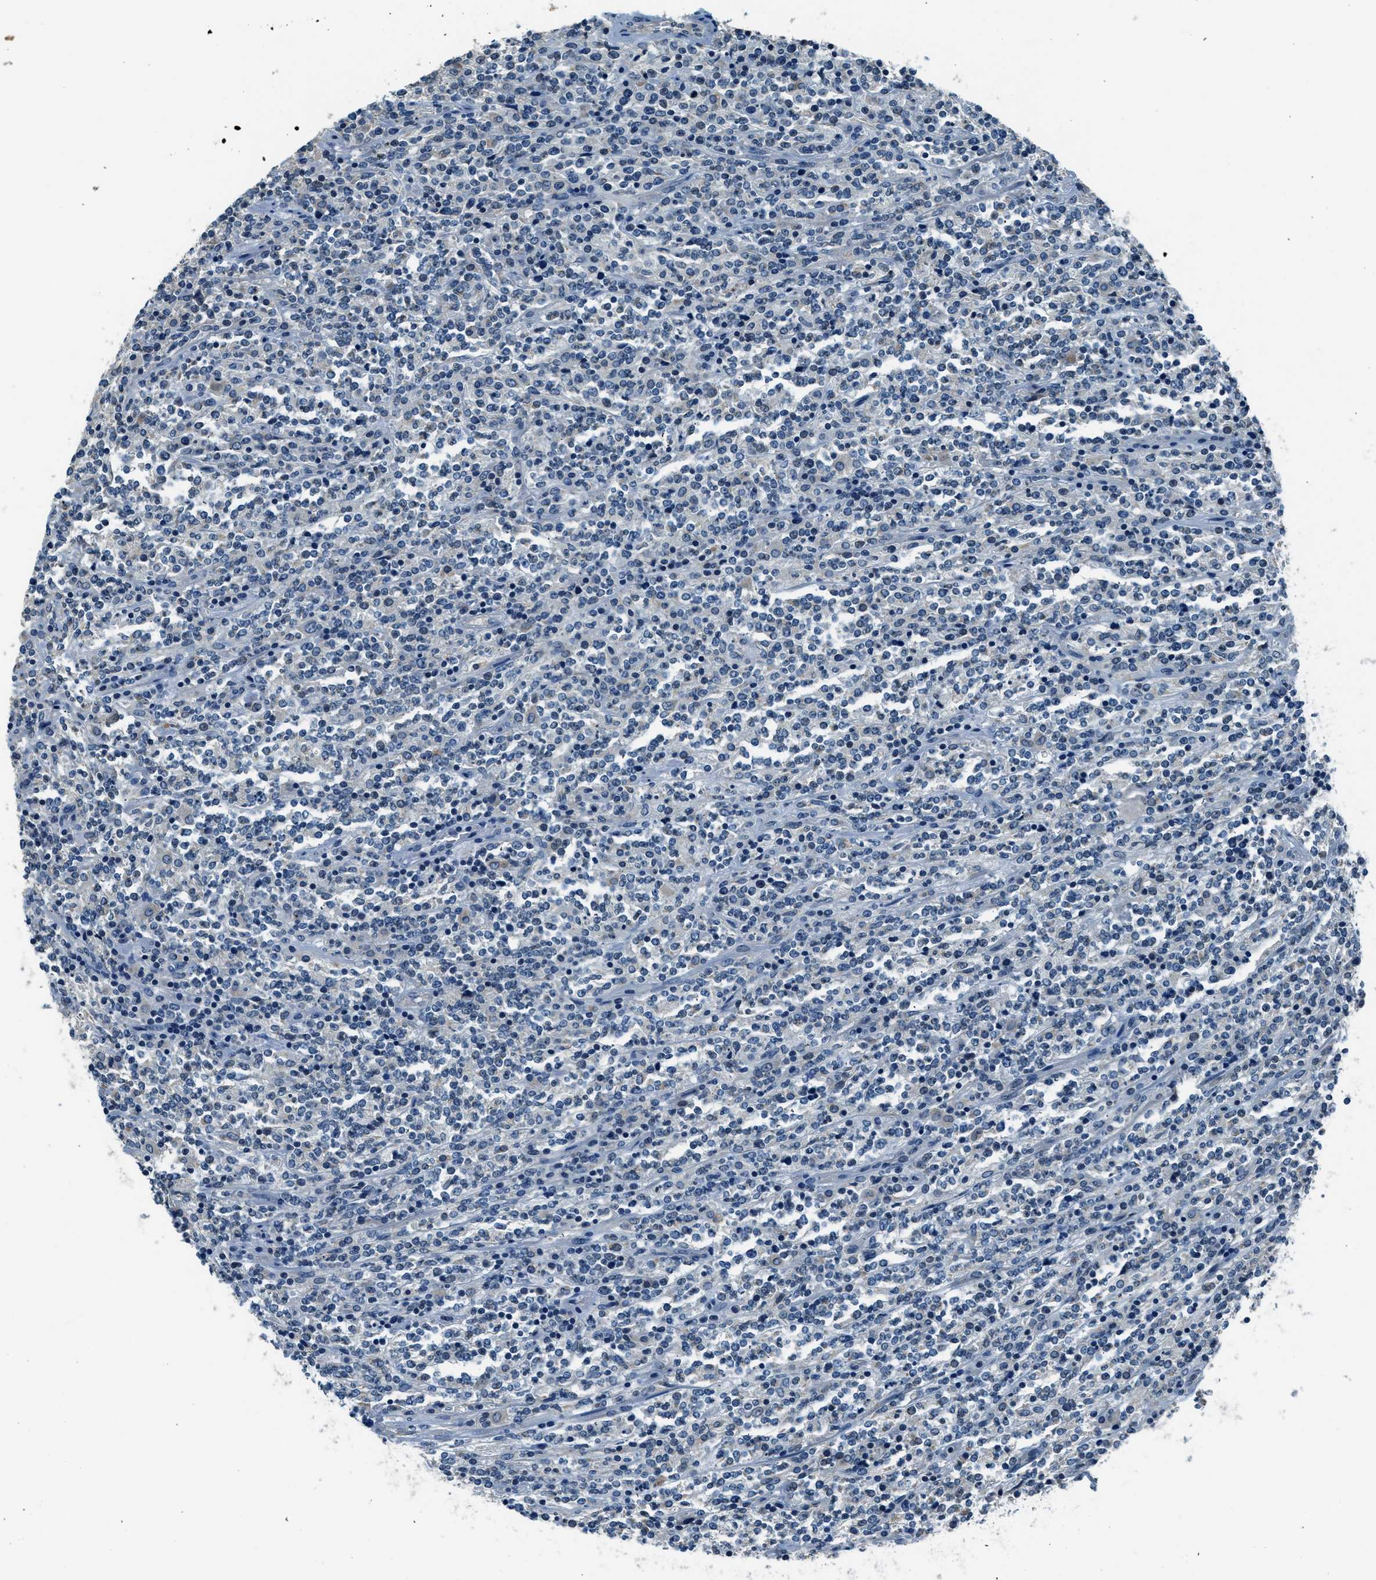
{"staining": {"intensity": "negative", "quantity": "none", "location": "none"}, "tissue": "lymphoma", "cell_type": "Tumor cells", "image_type": "cancer", "snomed": [{"axis": "morphology", "description": "Malignant lymphoma, non-Hodgkin's type, High grade"}, {"axis": "topography", "description": "Soft tissue"}], "caption": "This is an immunohistochemistry (IHC) image of human lymphoma. There is no positivity in tumor cells.", "gene": "NME8", "patient": {"sex": "male", "age": 18}}